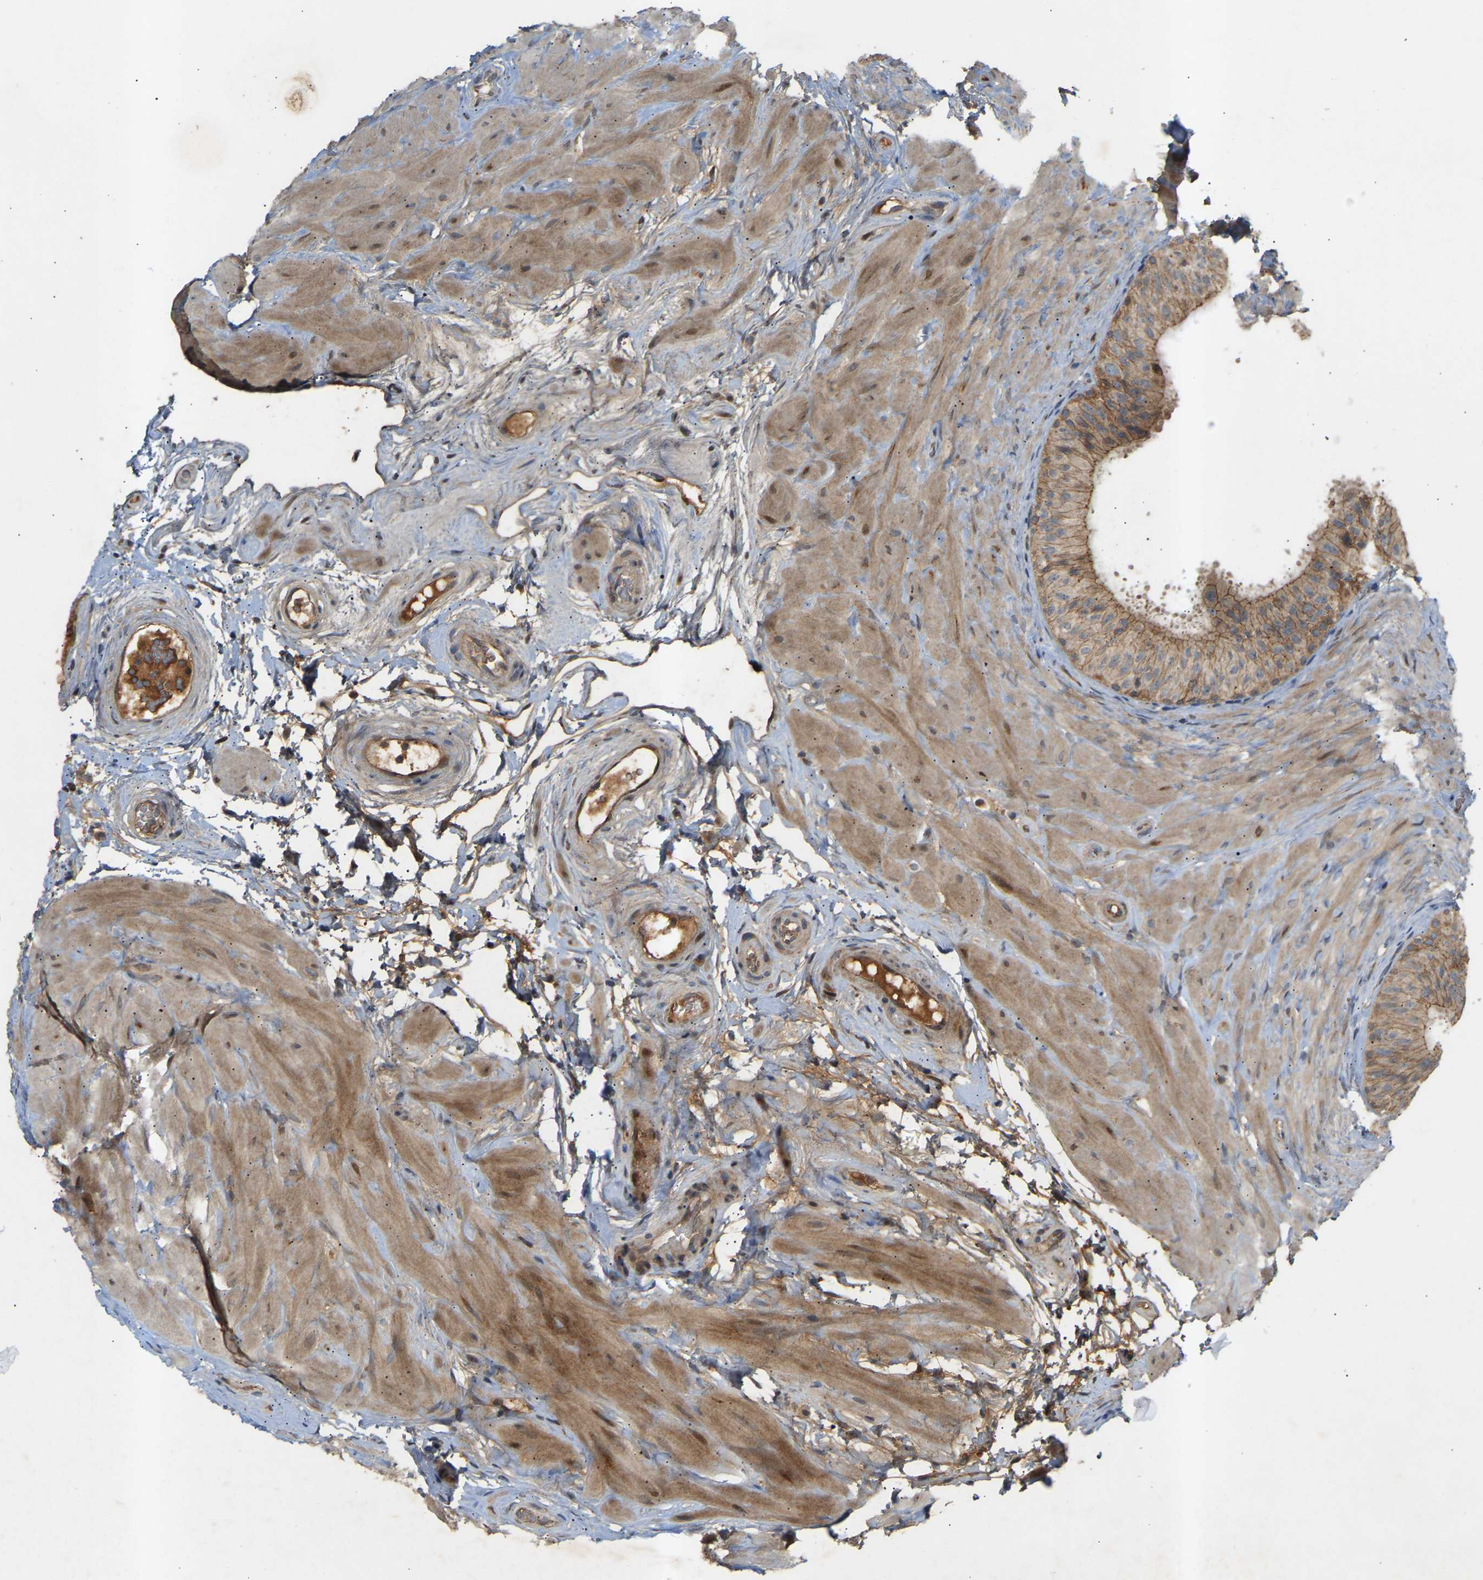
{"staining": {"intensity": "moderate", "quantity": ">75%", "location": "cytoplasmic/membranous"}, "tissue": "epididymis", "cell_type": "Glandular cells", "image_type": "normal", "snomed": [{"axis": "morphology", "description": "Normal tissue, NOS"}, {"axis": "topography", "description": "Epididymis"}], "caption": "Brown immunohistochemical staining in benign epididymis exhibits moderate cytoplasmic/membranous expression in about >75% of glandular cells.", "gene": "ATP5MF", "patient": {"sex": "male", "age": 34}}